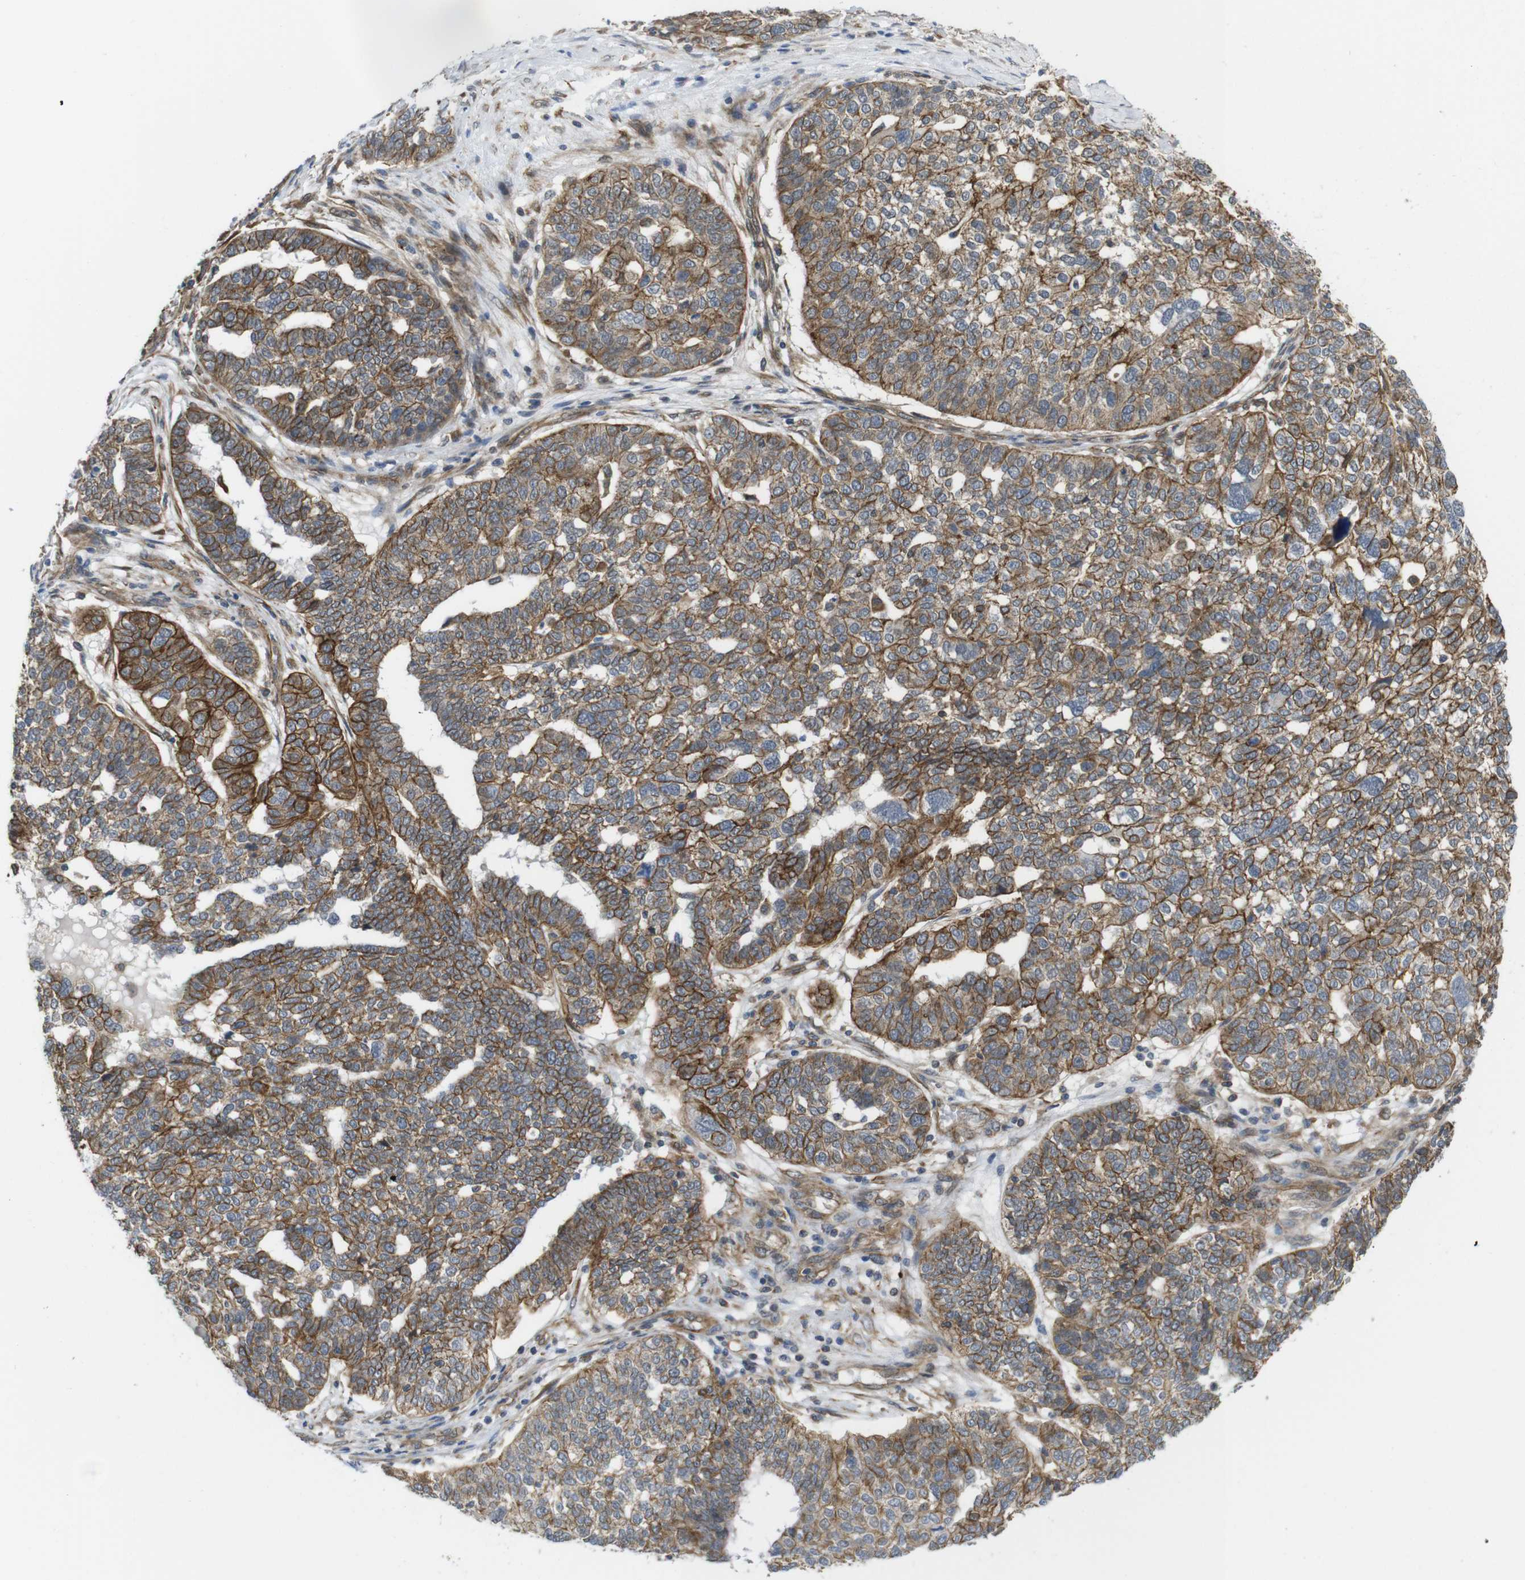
{"staining": {"intensity": "moderate", "quantity": ">75%", "location": "cytoplasmic/membranous"}, "tissue": "ovarian cancer", "cell_type": "Tumor cells", "image_type": "cancer", "snomed": [{"axis": "morphology", "description": "Cystadenocarcinoma, serous, NOS"}, {"axis": "topography", "description": "Ovary"}], "caption": "Moderate cytoplasmic/membranous protein expression is present in approximately >75% of tumor cells in serous cystadenocarcinoma (ovarian).", "gene": "ZDHHC5", "patient": {"sex": "female", "age": 59}}